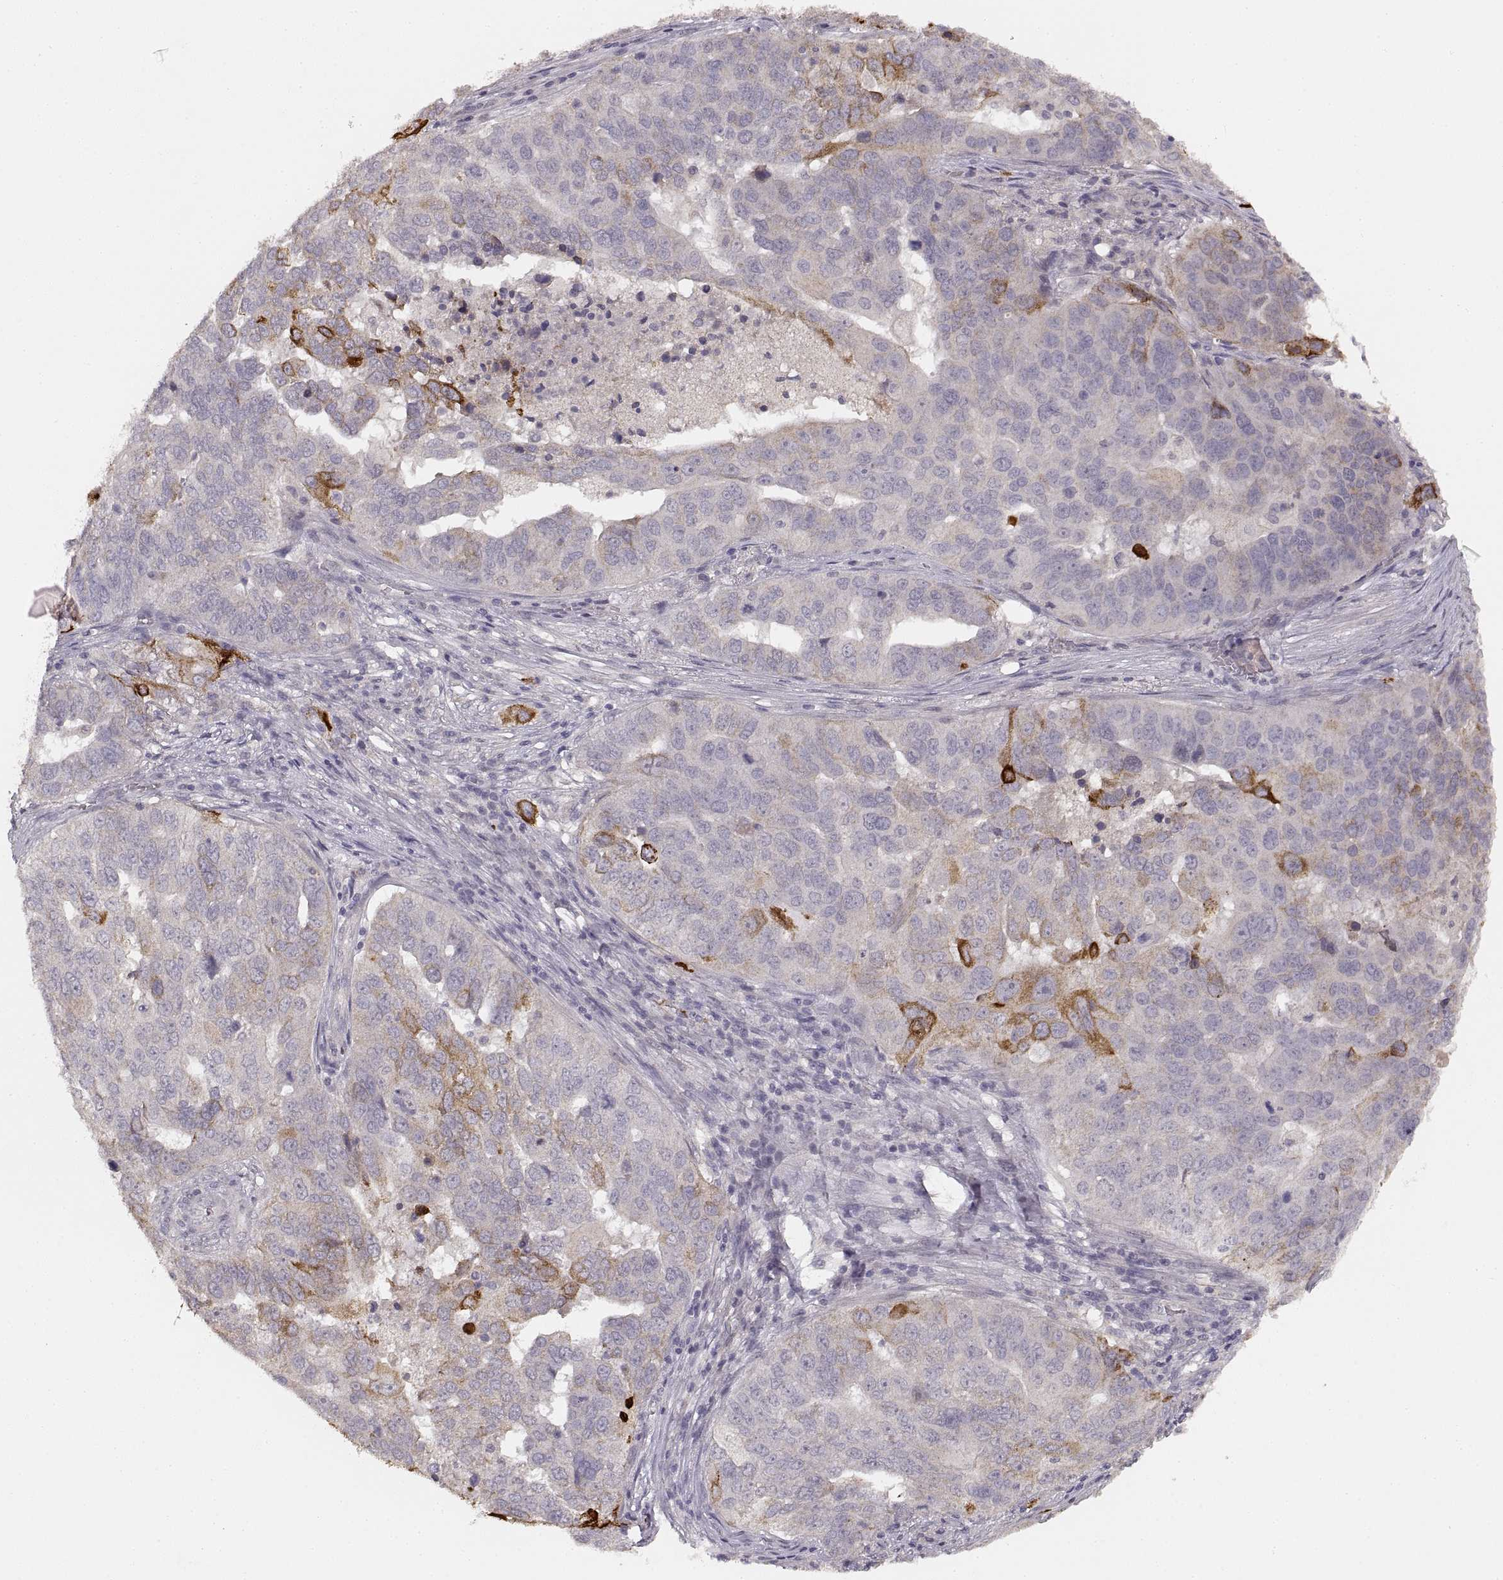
{"staining": {"intensity": "strong", "quantity": "<25%", "location": "cytoplasmic/membranous"}, "tissue": "ovarian cancer", "cell_type": "Tumor cells", "image_type": "cancer", "snomed": [{"axis": "morphology", "description": "Carcinoma, endometroid"}, {"axis": "topography", "description": "Soft tissue"}, {"axis": "topography", "description": "Ovary"}], "caption": "An image of ovarian cancer (endometroid carcinoma) stained for a protein reveals strong cytoplasmic/membranous brown staining in tumor cells.", "gene": "LAMC2", "patient": {"sex": "female", "age": 52}}